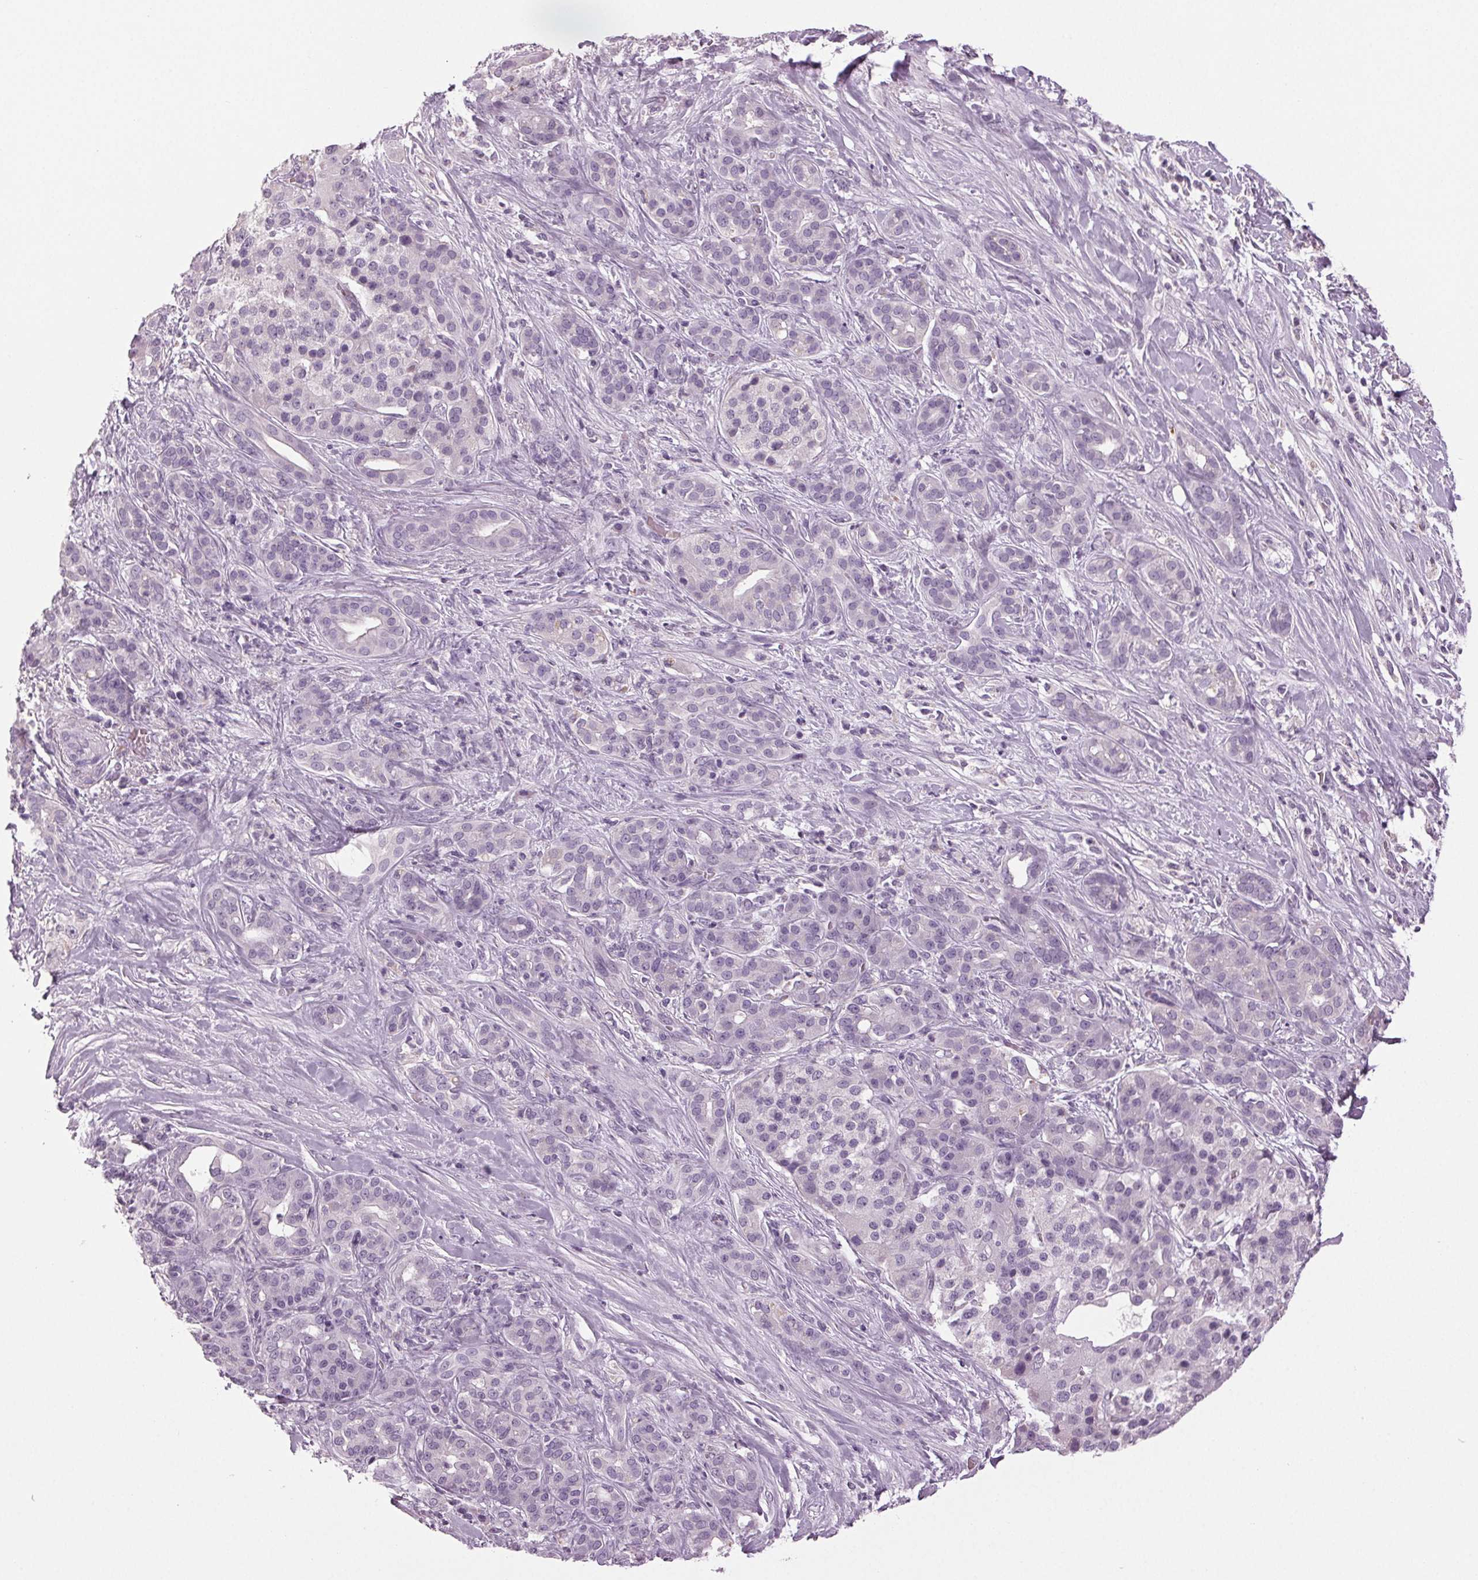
{"staining": {"intensity": "negative", "quantity": "none", "location": "none"}, "tissue": "pancreatic cancer", "cell_type": "Tumor cells", "image_type": "cancer", "snomed": [{"axis": "morphology", "description": "Normal tissue, NOS"}, {"axis": "morphology", "description": "Inflammation, NOS"}, {"axis": "morphology", "description": "Adenocarcinoma, NOS"}, {"axis": "topography", "description": "Pancreas"}], "caption": "This micrograph is of pancreatic cancer (adenocarcinoma) stained with immunohistochemistry (IHC) to label a protein in brown with the nuclei are counter-stained blue. There is no staining in tumor cells.", "gene": "DNAH12", "patient": {"sex": "male", "age": 57}}